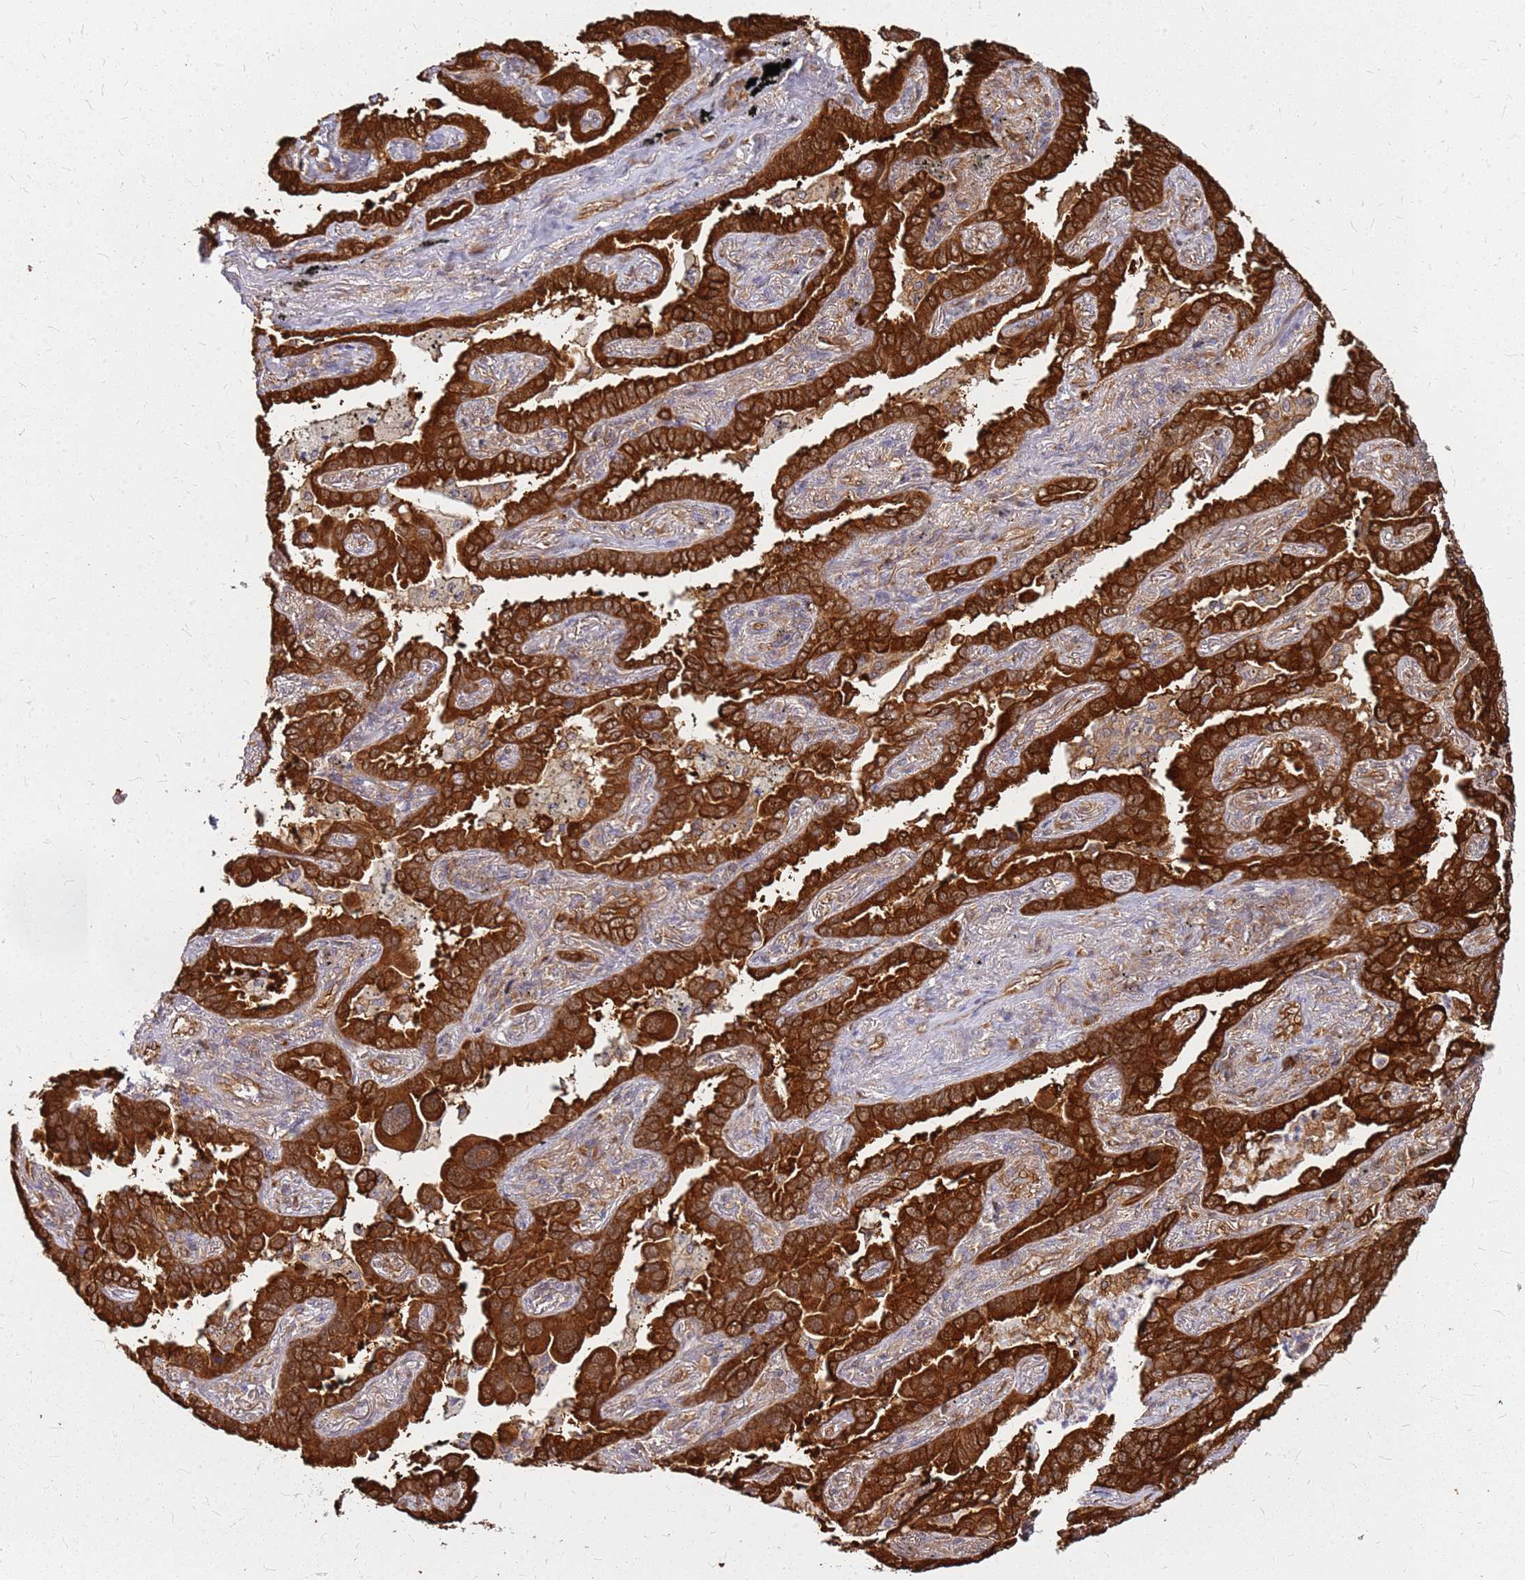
{"staining": {"intensity": "strong", "quantity": ">75%", "location": "cytoplasmic/membranous"}, "tissue": "lung cancer", "cell_type": "Tumor cells", "image_type": "cancer", "snomed": [{"axis": "morphology", "description": "Adenocarcinoma, NOS"}, {"axis": "topography", "description": "Lung"}], "caption": "Lung cancer (adenocarcinoma) stained with a brown dye exhibits strong cytoplasmic/membranous positive staining in approximately >75% of tumor cells.", "gene": "HDX", "patient": {"sex": "male", "age": 67}}